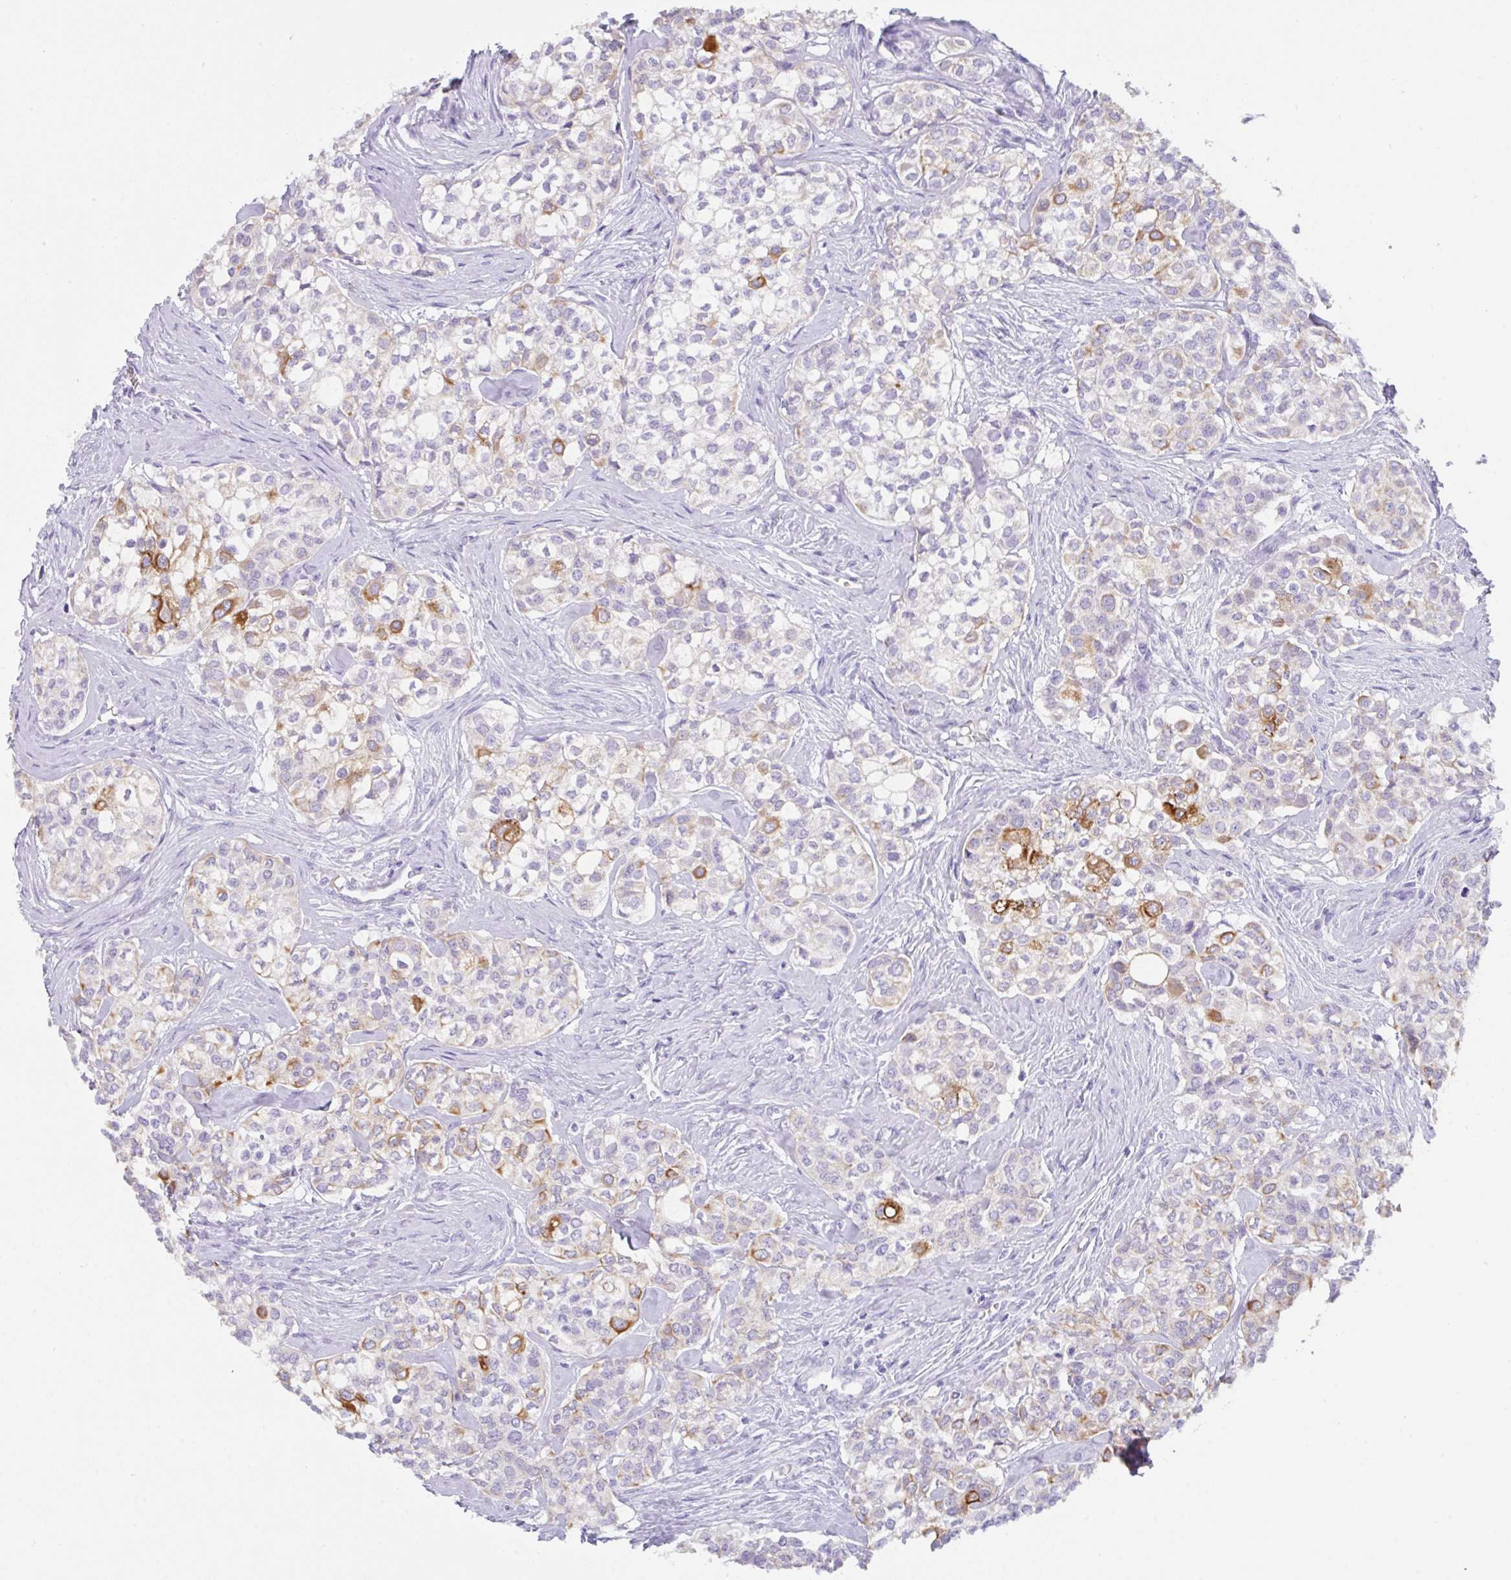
{"staining": {"intensity": "strong", "quantity": "<25%", "location": "cytoplasmic/membranous"}, "tissue": "head and neck cancer", "cell_type": "Tumor cells", "image_type": "cancer", "snomed": [{"axis": "morphology", "description": "Adenocarcinoma, NOS"}, {"axis": "topography", "description": "Head-Neck"}], "caption": "Brown immunohistochemical staining in head and neck cancer shows strong cytoplasmic/membranous positivity in approximately <25% of tumor cells. (brown staining indicates protein expression, while blue staining denotes nuclei).", "gene": "TRAF4", "patient": {"sex": "male", "age": 81}}